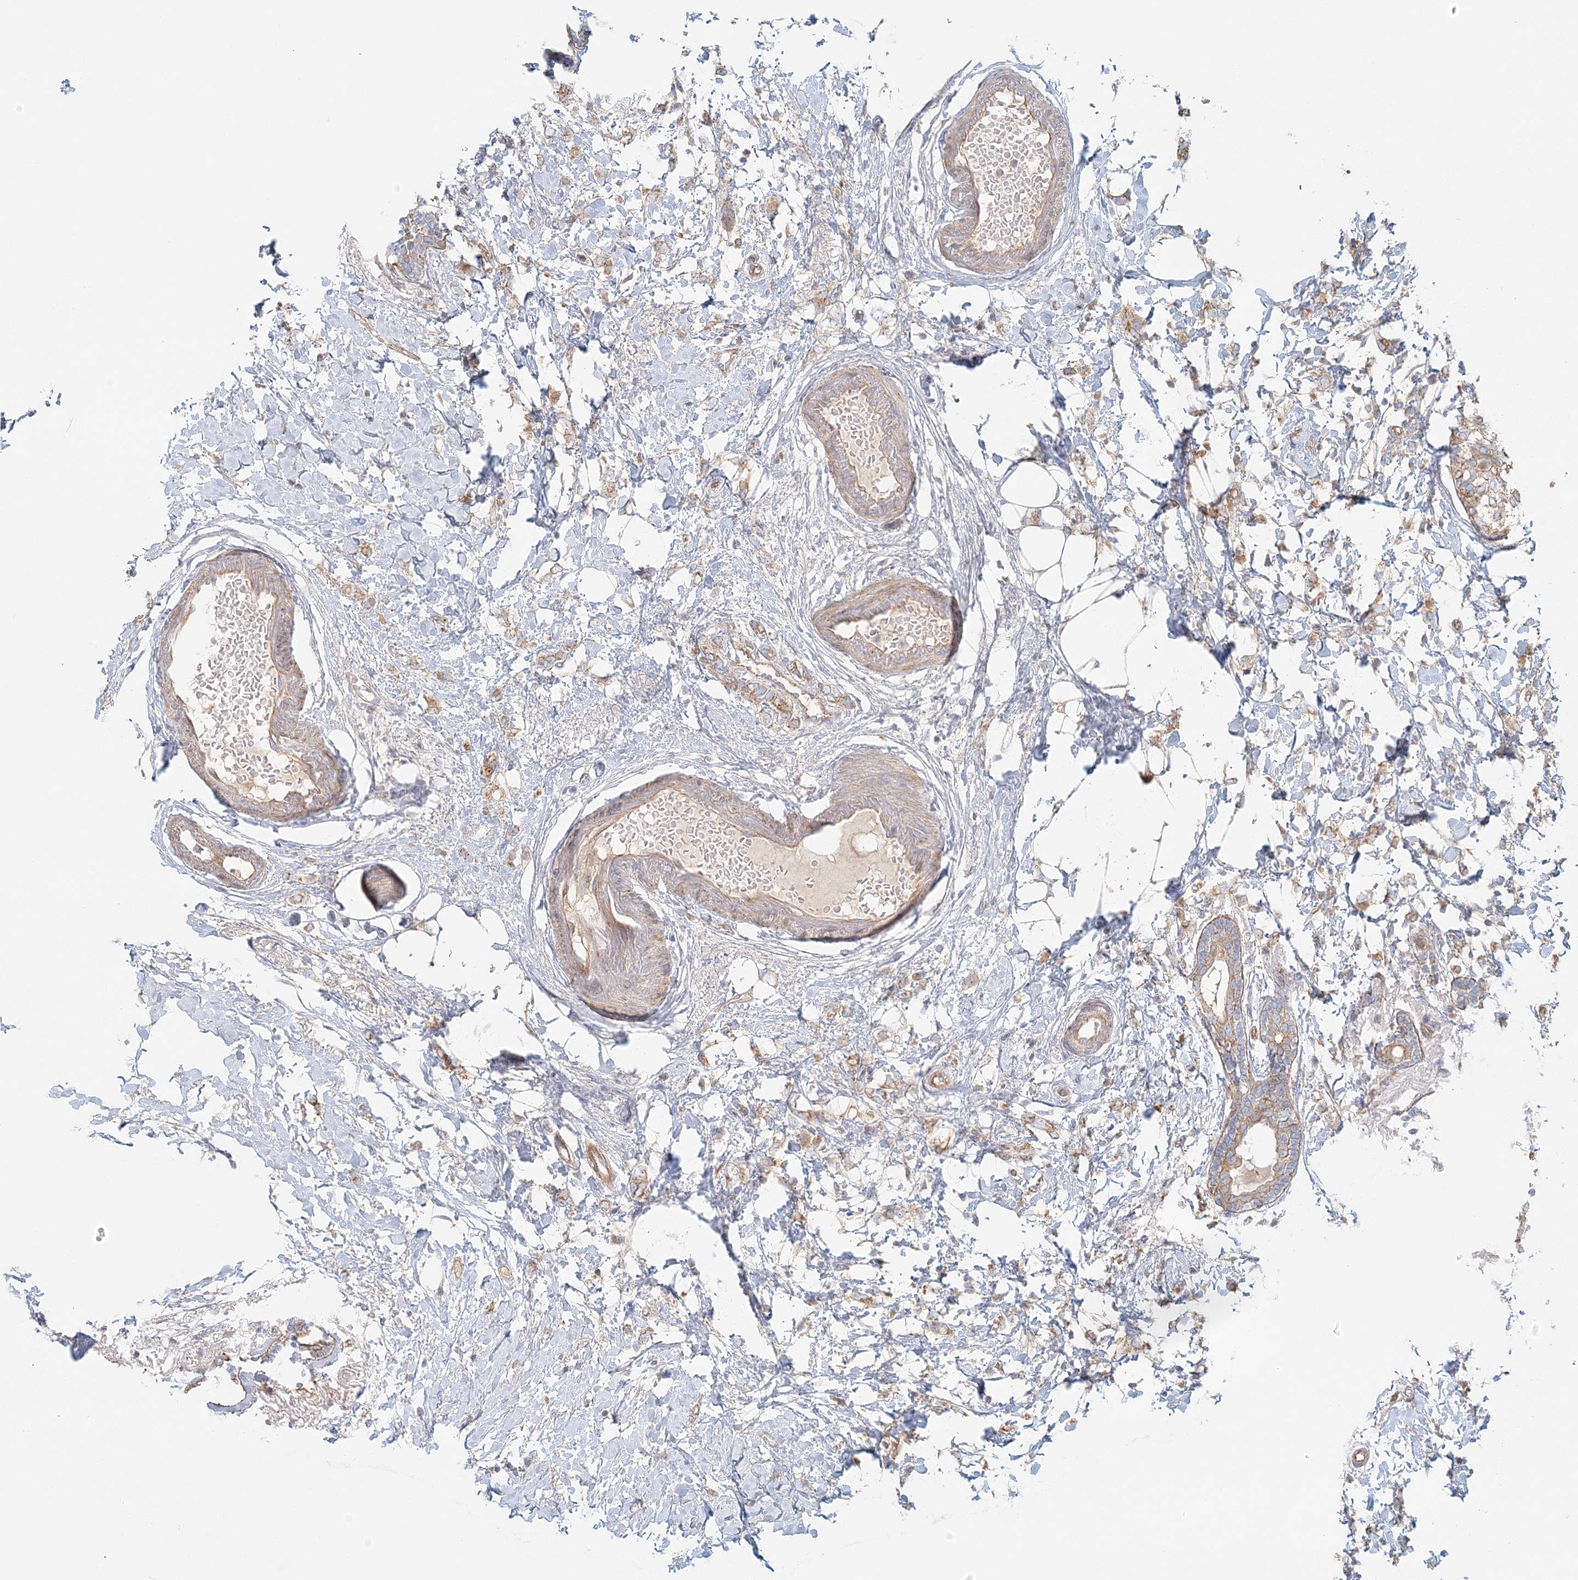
{"staining": {"intensity": "moderate", "quantity": ">75%", "location": "cytoplasmic/membranous"}, "tissue": "breast cancer", "cell_type": "Tumor cells", "image_type": "cancer", "snomed": [{"axis": "morphology", "description": "Normal tissue, NOS"}, {"axis": "morphology", "description": "Lobular carcinoma"}, {"axis": "topography", "description": "Breast"}], "caption": "Immunohistochemistry (IHC) staining of breast cancer (lobular carcinoma), which demonstrates medium levels of moderate cytoplasmic/membranous staining in approximately >75% of tumor cells indicating moderate cytoplasmic/membranous protein expression. The staining was performed using DAB (3,3'-diaminobenzidine) (brown) for protein detection and nuclei were counterstained in hematoxylin (blue).", "gene": "KIAA0232", "patient": {"sex": "female", "age": 47}}